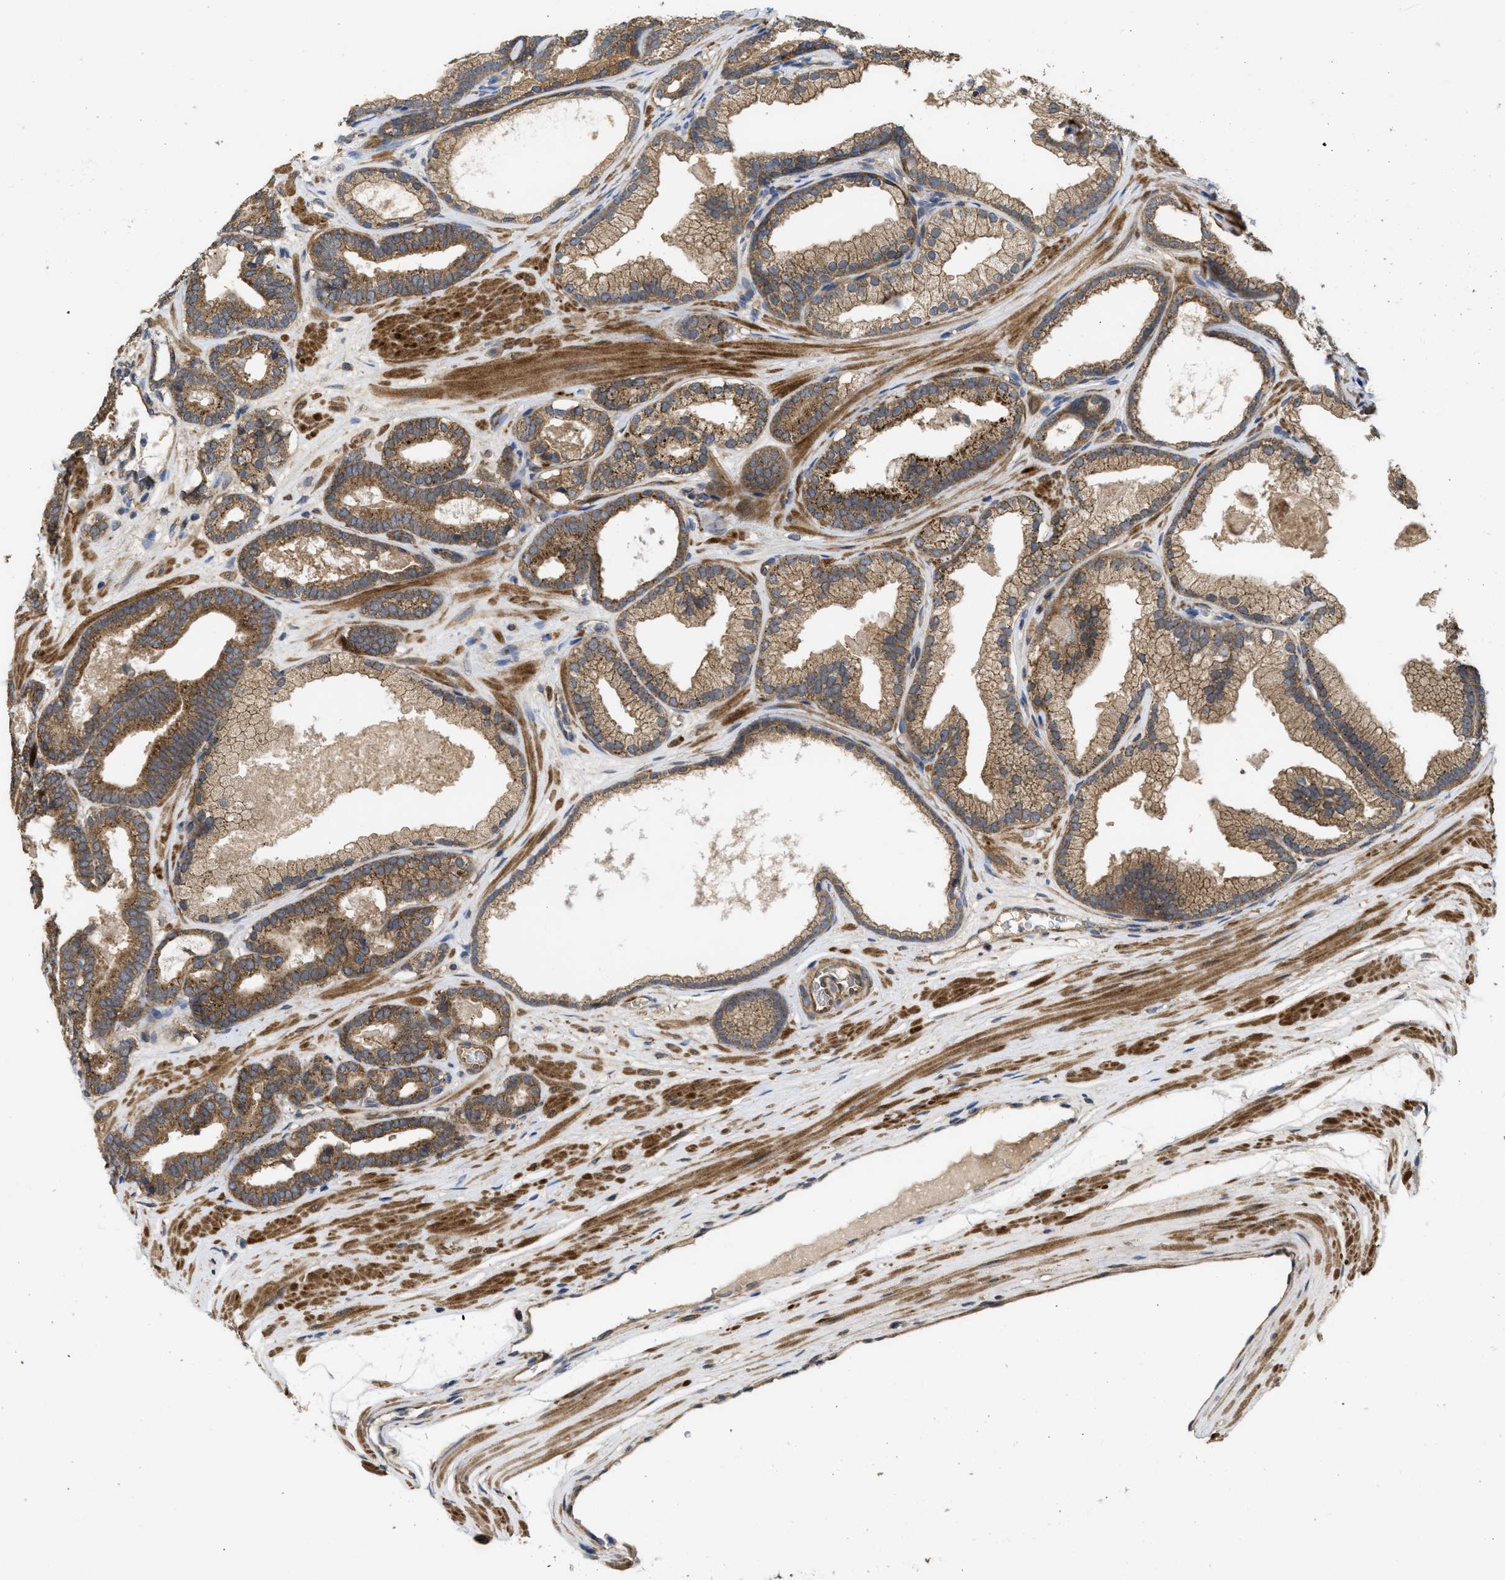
{"staining": {"intensity": "moderate", "quantity": ">75%", "location": "cytoplasmic/membranous"}, "tissue": "prostate cancer", "cell_type": "Tumor cells", "image_type": "cancer", "snomed": [{"axis": "morphology", "description": "Adenocarcinoma, High grade"}, {"axis": "topography", "description": "Prostate"}], "caption": "A medium amount of moderate cytoplasmic/membranous staining is appreciated in about >75% of tumor cells in adenocarcinoma (high-grade) (prostate) tissue.", "gene": "FZD6", "patient": {"sex": "male", "age": 60}}